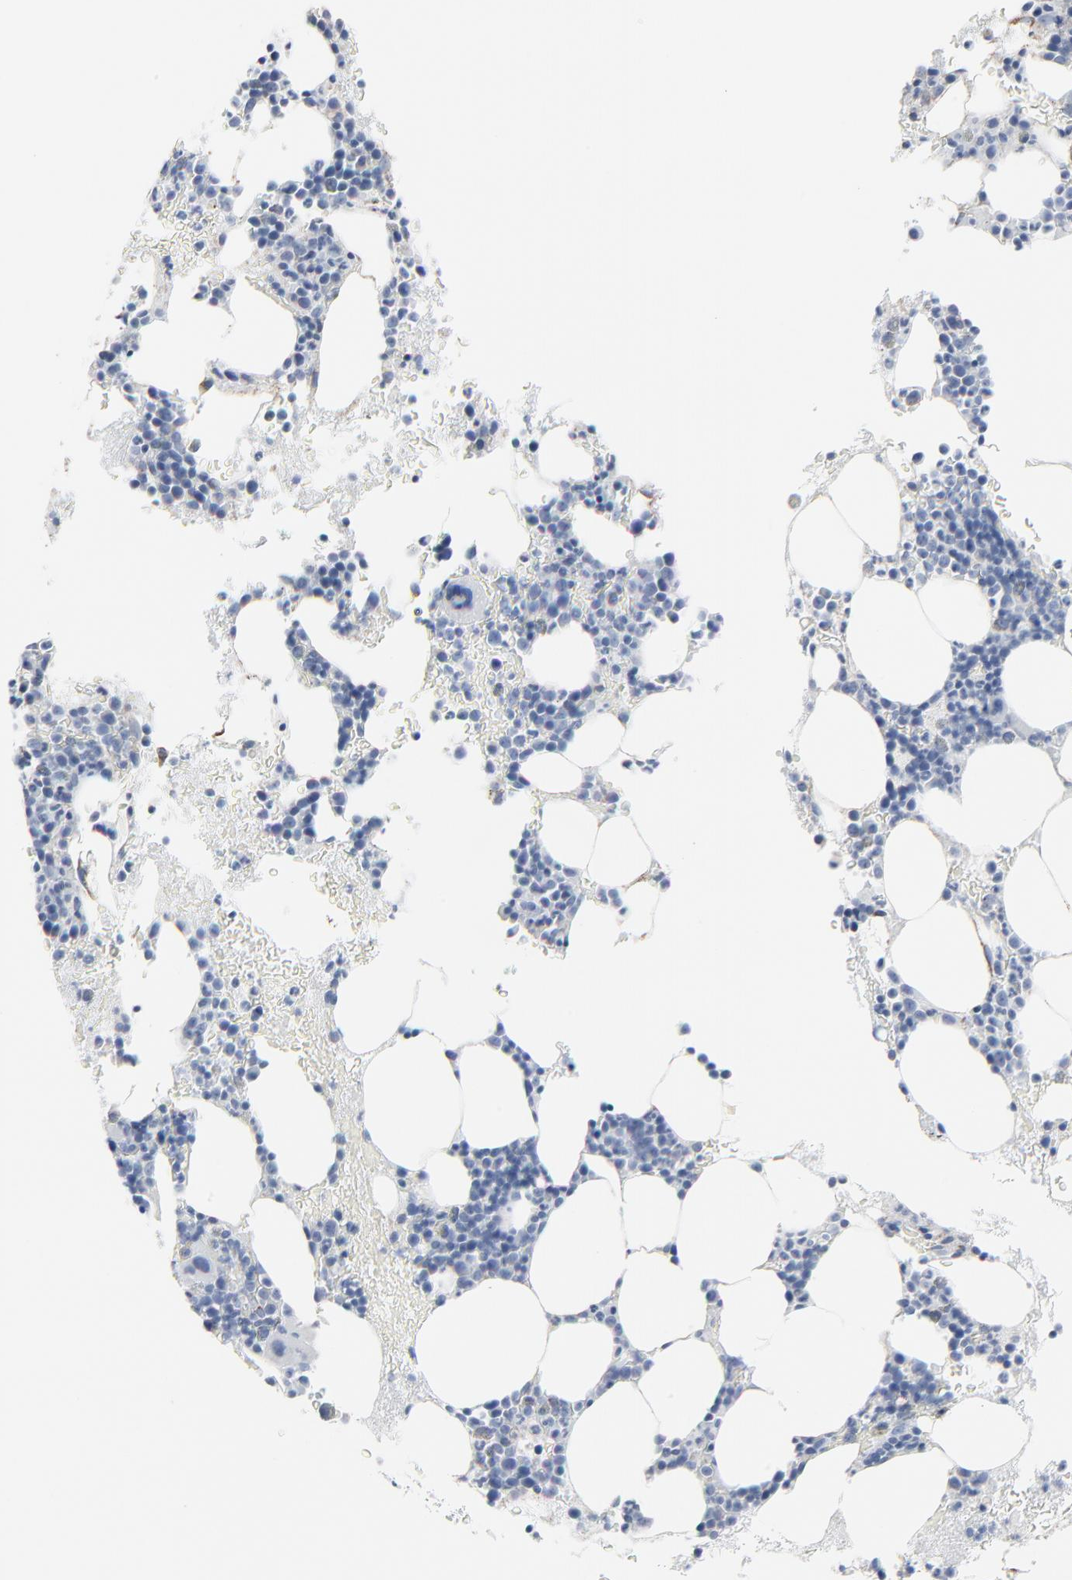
{"staining": {"intensity": "weak", "quantity": "<25%", "location": "cytoplasmic/membranous"}, "tissue": "bone marrow", "cell_type": "Hematopoietic cells", "image_type": "normal", "snomed": [{"axis": "morphology", "description": "Normal tissue, NOS"}, {"axis": "topography", "description": "Bone marrow"}], "caption": "Hematopoietic cells show no significant protein expression in normal bone marrow. The staining was performed using DAB to visualize the protein expression in brown, while the nuclei were stained in blue with hematoxylin (Magnification: 20x).", "gene": "BGN", "patient": {"sex": "male", "age": 78}}